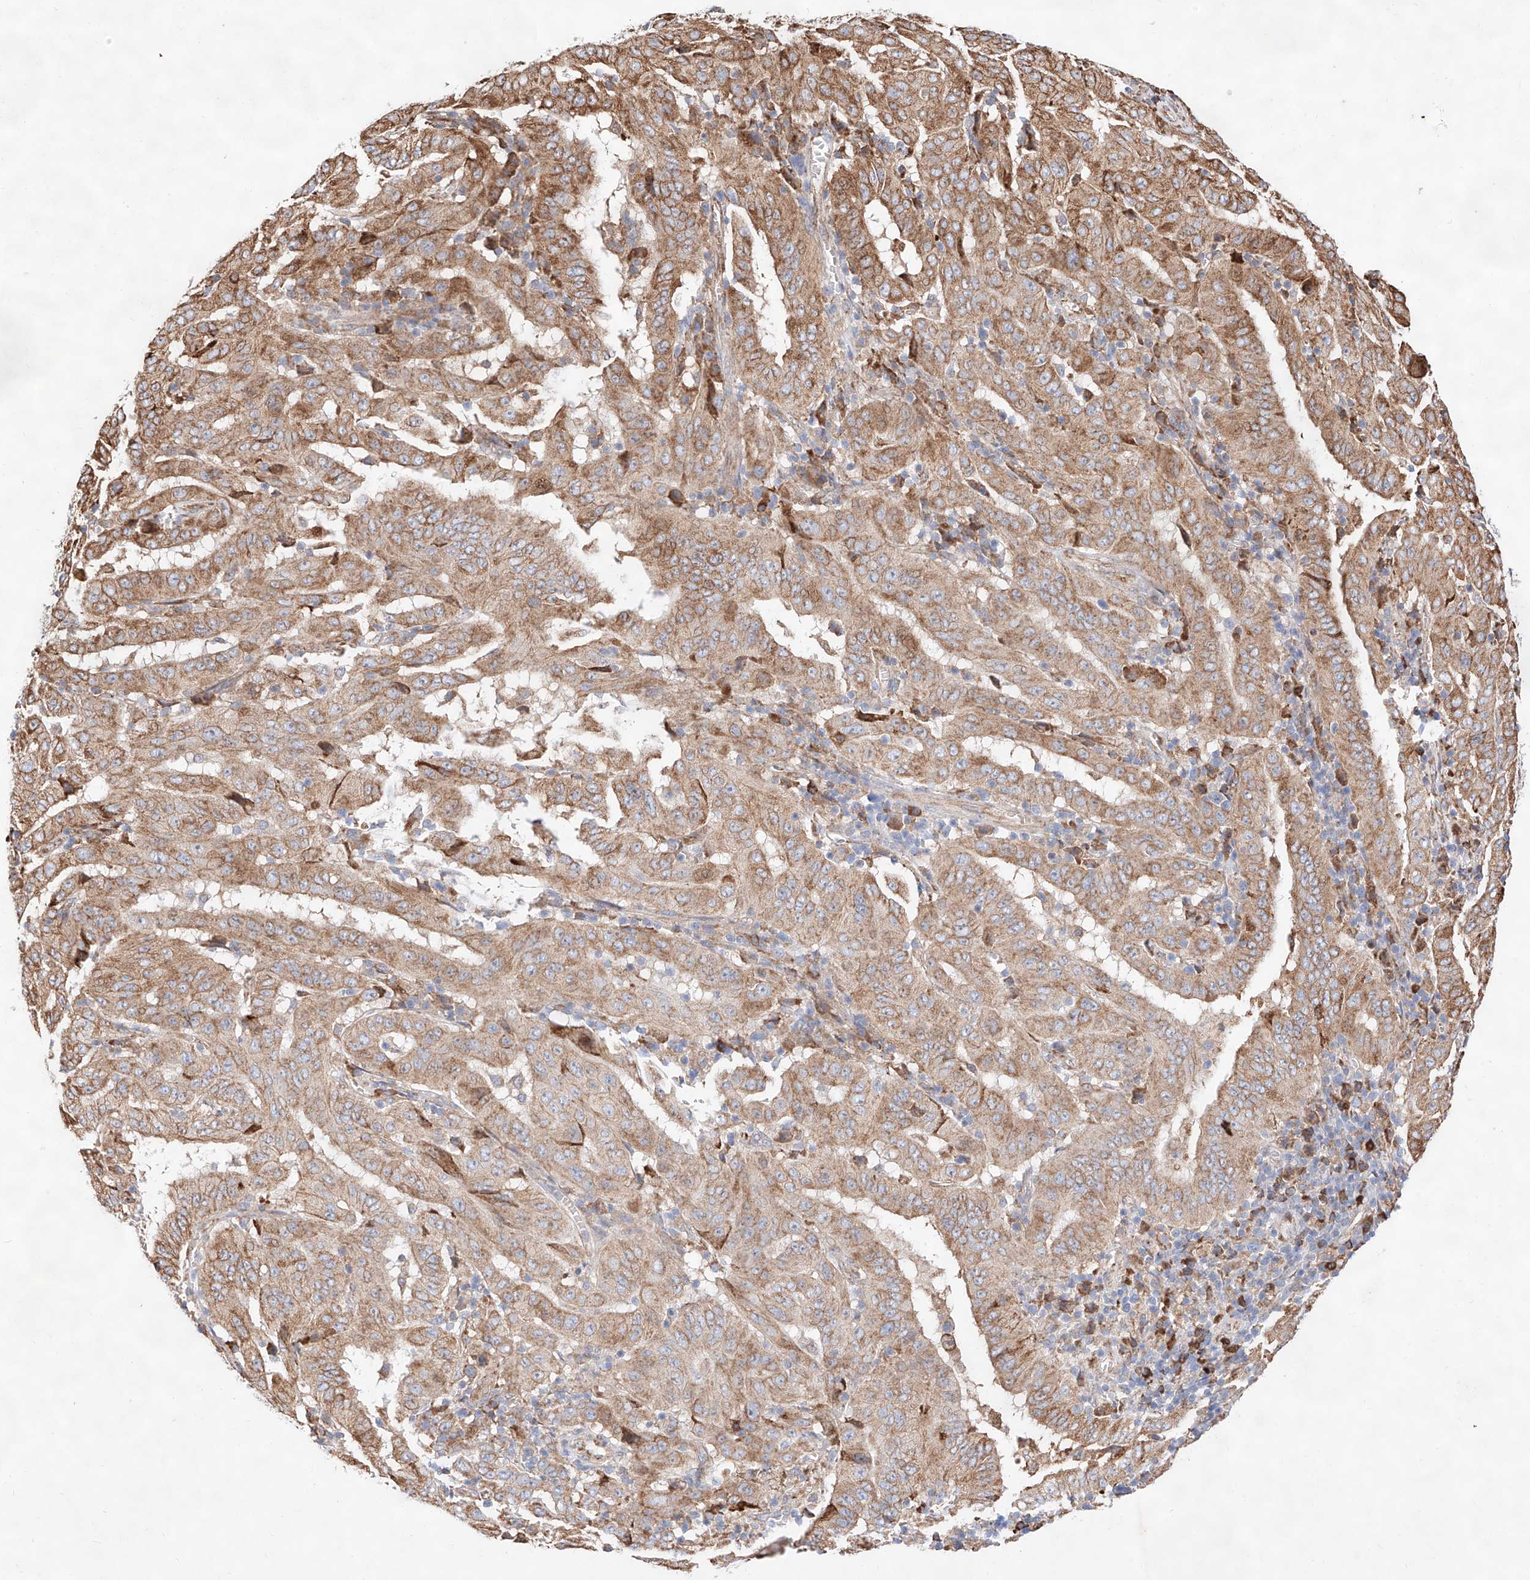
{"staining": {"intensity": "moderate", "quantity": ">75%", "location": "cytoplasmic/membranous"}, "tissue": "pancreatic cancer", "cell_type": "Tumor cells", "image_type": "cancer", "snomed": [{"axis": "morphology", "description": "Adenocarcinoma, NOS"}, {"axis": "topography", "description": "Pancreas"}], "caption": "Immunohistochemical staining of pancreatic adenocarcinoma displays medium levels of moderate cytoplasmic/membranous expression in approximately >75% of tumor cells.", "gene": "ATP9B", "patient": {"sex": "male", "age": 63}}